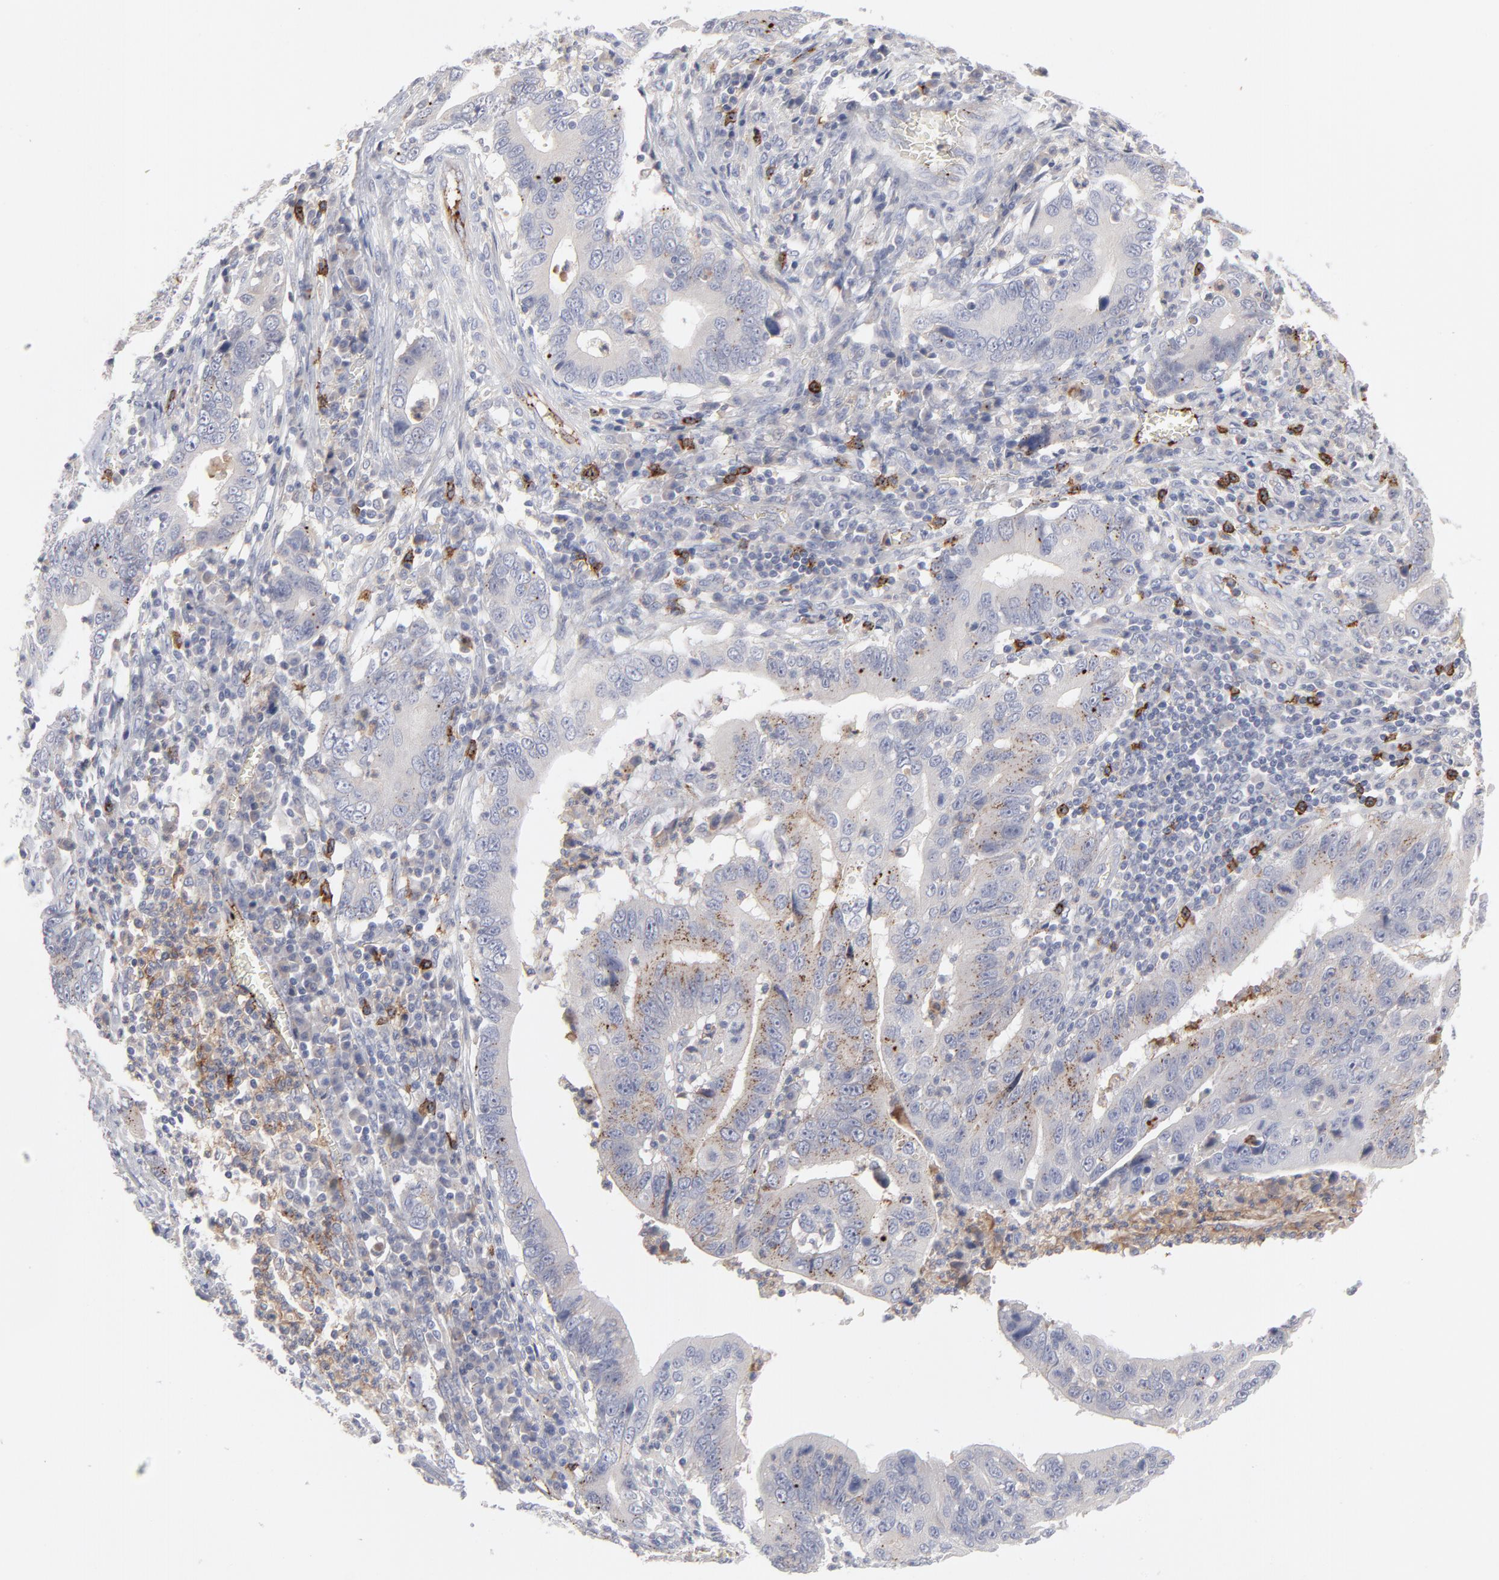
{"staining": {"intensity": "moderate", "quantity": "<25%", "location": "cytoplasmic/membranous"}, "tissue": "stomach cancer", "cell_type": "Tumor cells", "image_type": "cancer", "snomed": [{"axis": "morphology", "description": "Adenocarcinoma, NOS"}, {"axis": "topography", "description": "Stomach, upper"}], "caption": "An IHC histopathology image of neoplastic tissue is shown. Protein staining in brown shows moderate cytoplasmic/membranous positivity in adenocarcinoma (stomach) within tumor cells.", "gene": "CCR3", "patient": {"sex": "male", "age": 63}}